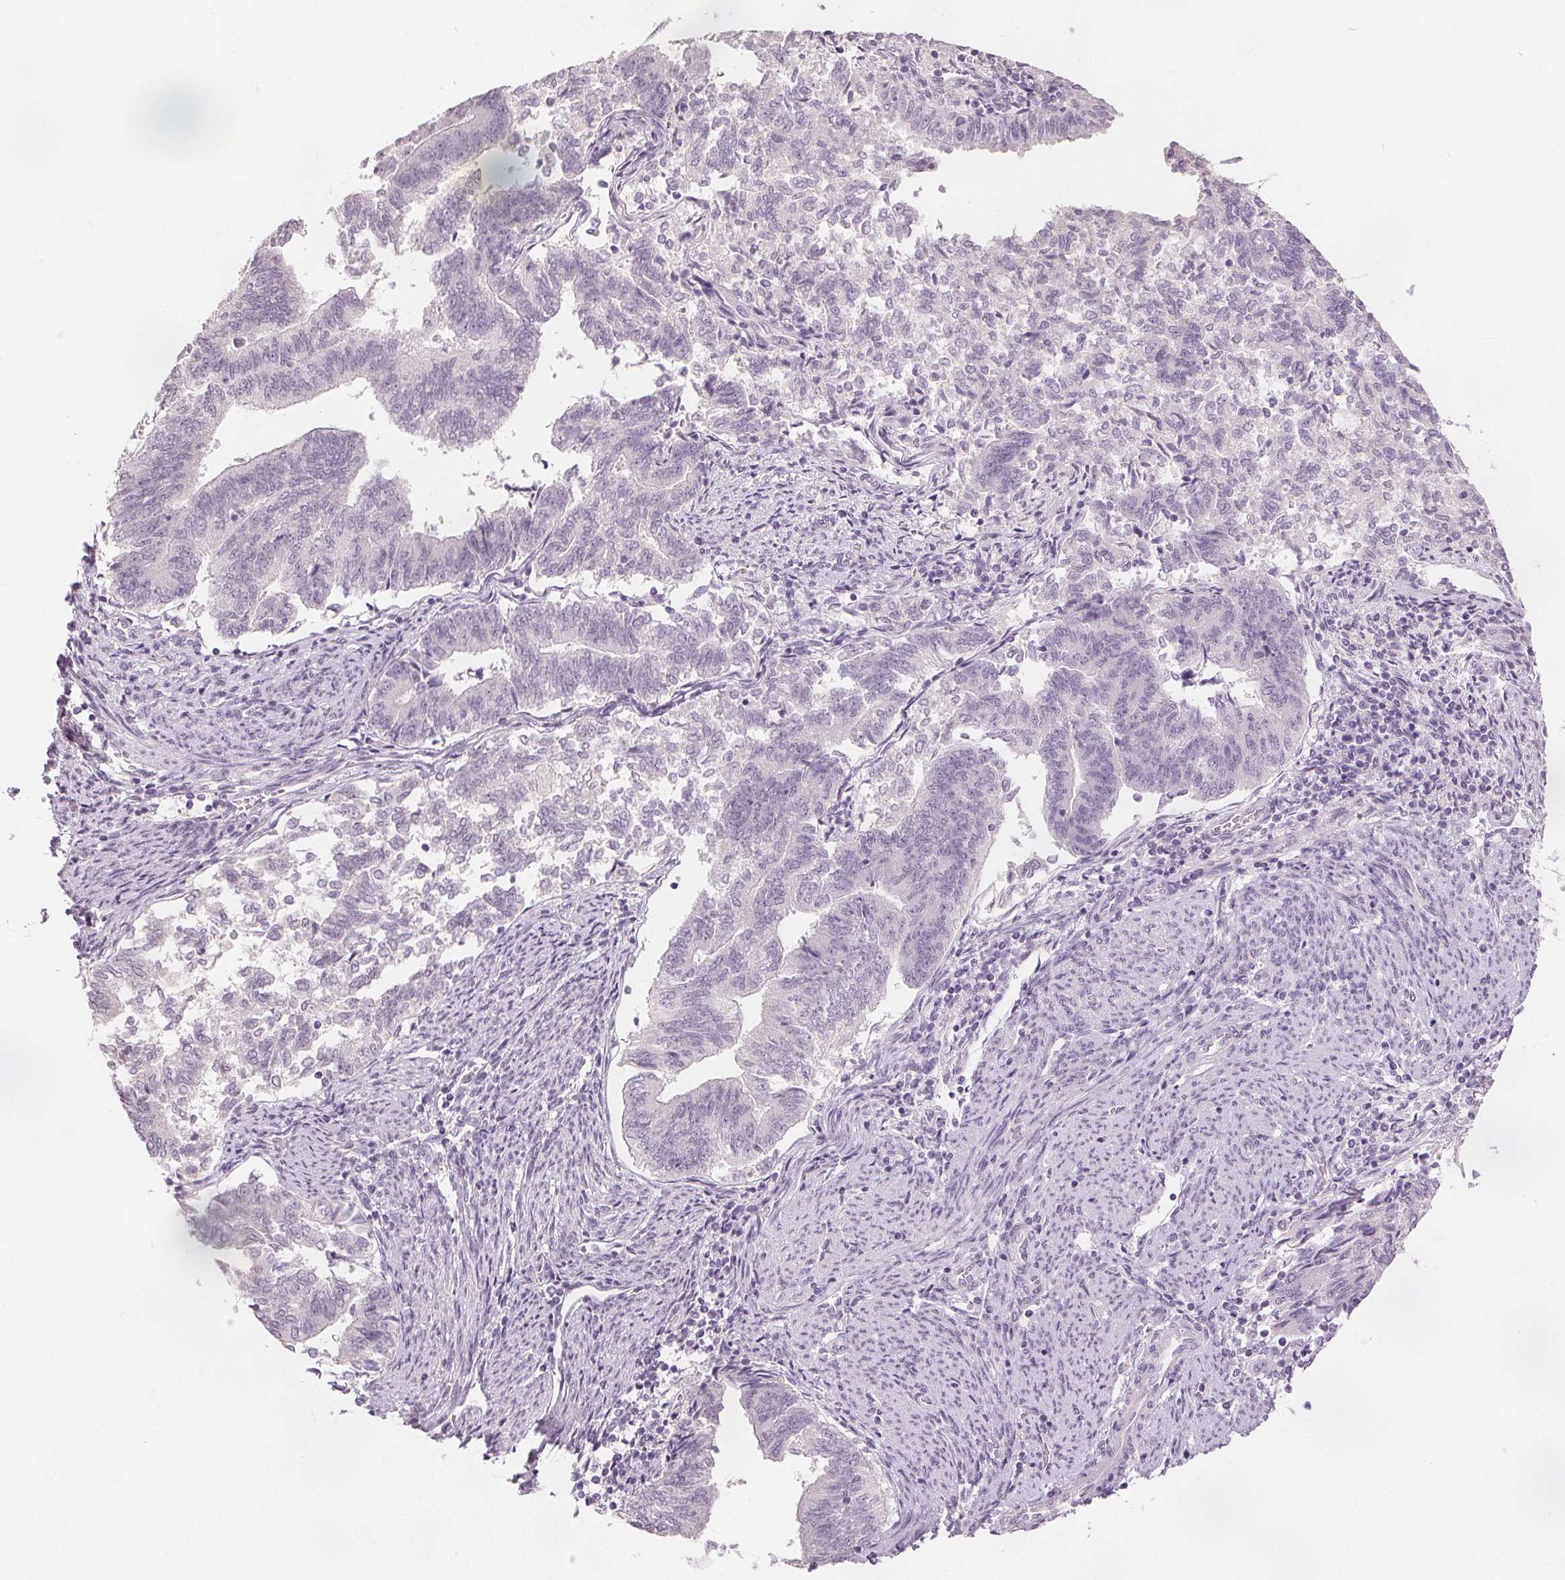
{"staining": {"intensity": "negative", "quantity": "none", "location": "none"}, "tissue": "endometrial cancer", "cell_type": "Tumor cells", "image_type": "cancer", "snomed": [{"axis": "morphology", "description": "Adenocarcinoma, NOS"}, {"axis": "topography", "description": "Endometrium"}], "caption": "A micrograph of endometrial adenocarcinoma stained for a protein displays no brown staining in tumor cells.", "gene": "SLC27A5", "patient": {"sex": "female", "age": 65}}